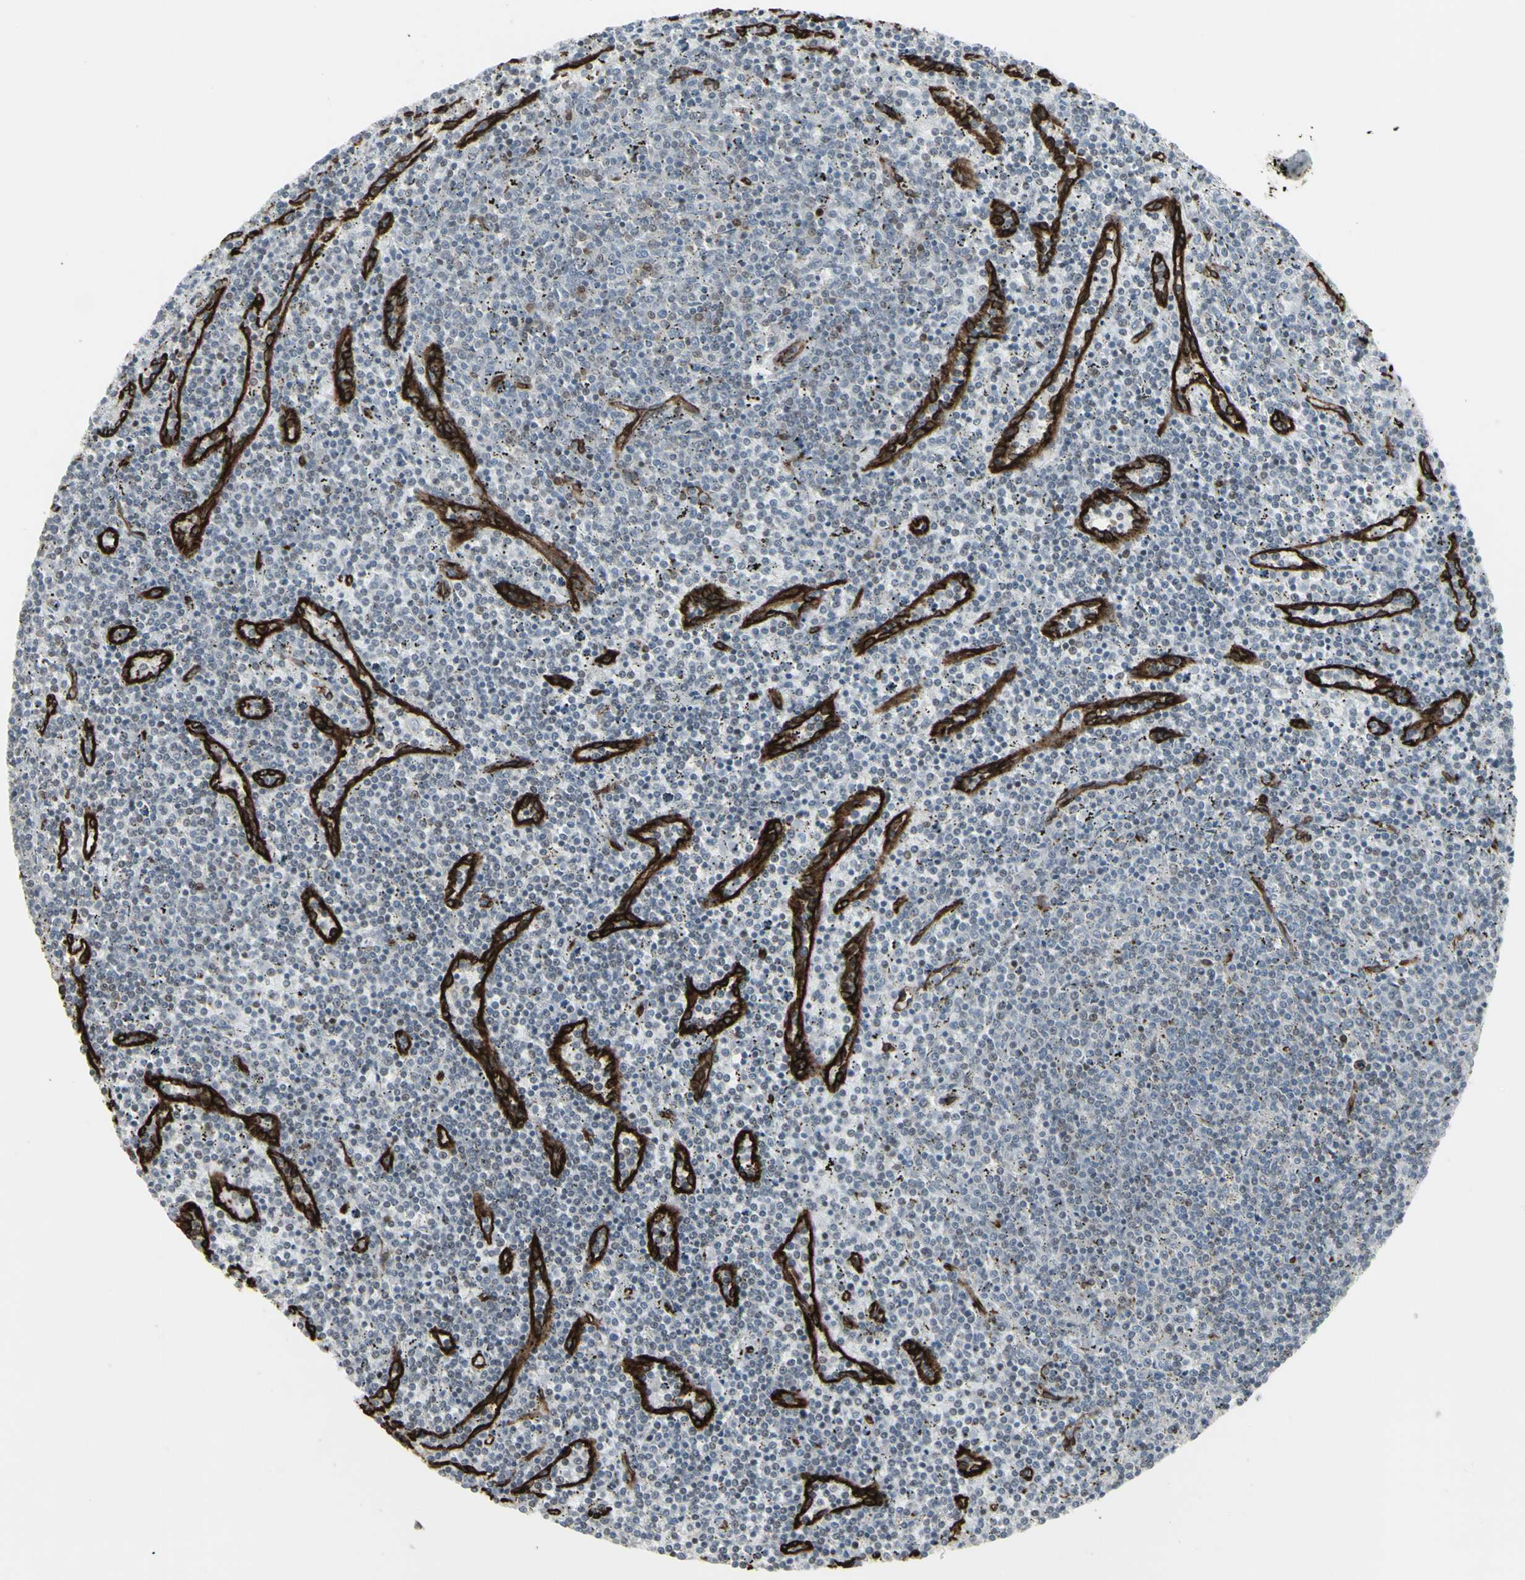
{"staining": {"intensity": "negative", "quantity": "none", "location": "none"}, "tissue": "lymphoma", "cell_type": "Tumor cells", "image_type": "cancer", "snomed": [{"axis": "morphology", "description": "Malignant lymphoma, non-Hodgkin's type, Low grade"}, {"axis": "topography", "description": "Spleen"}], "caption": "Tumor cells show no significant protein expression in lymphoma.", "gene": "DTX3L", "patient": {"sex": "female", "age": 50}}